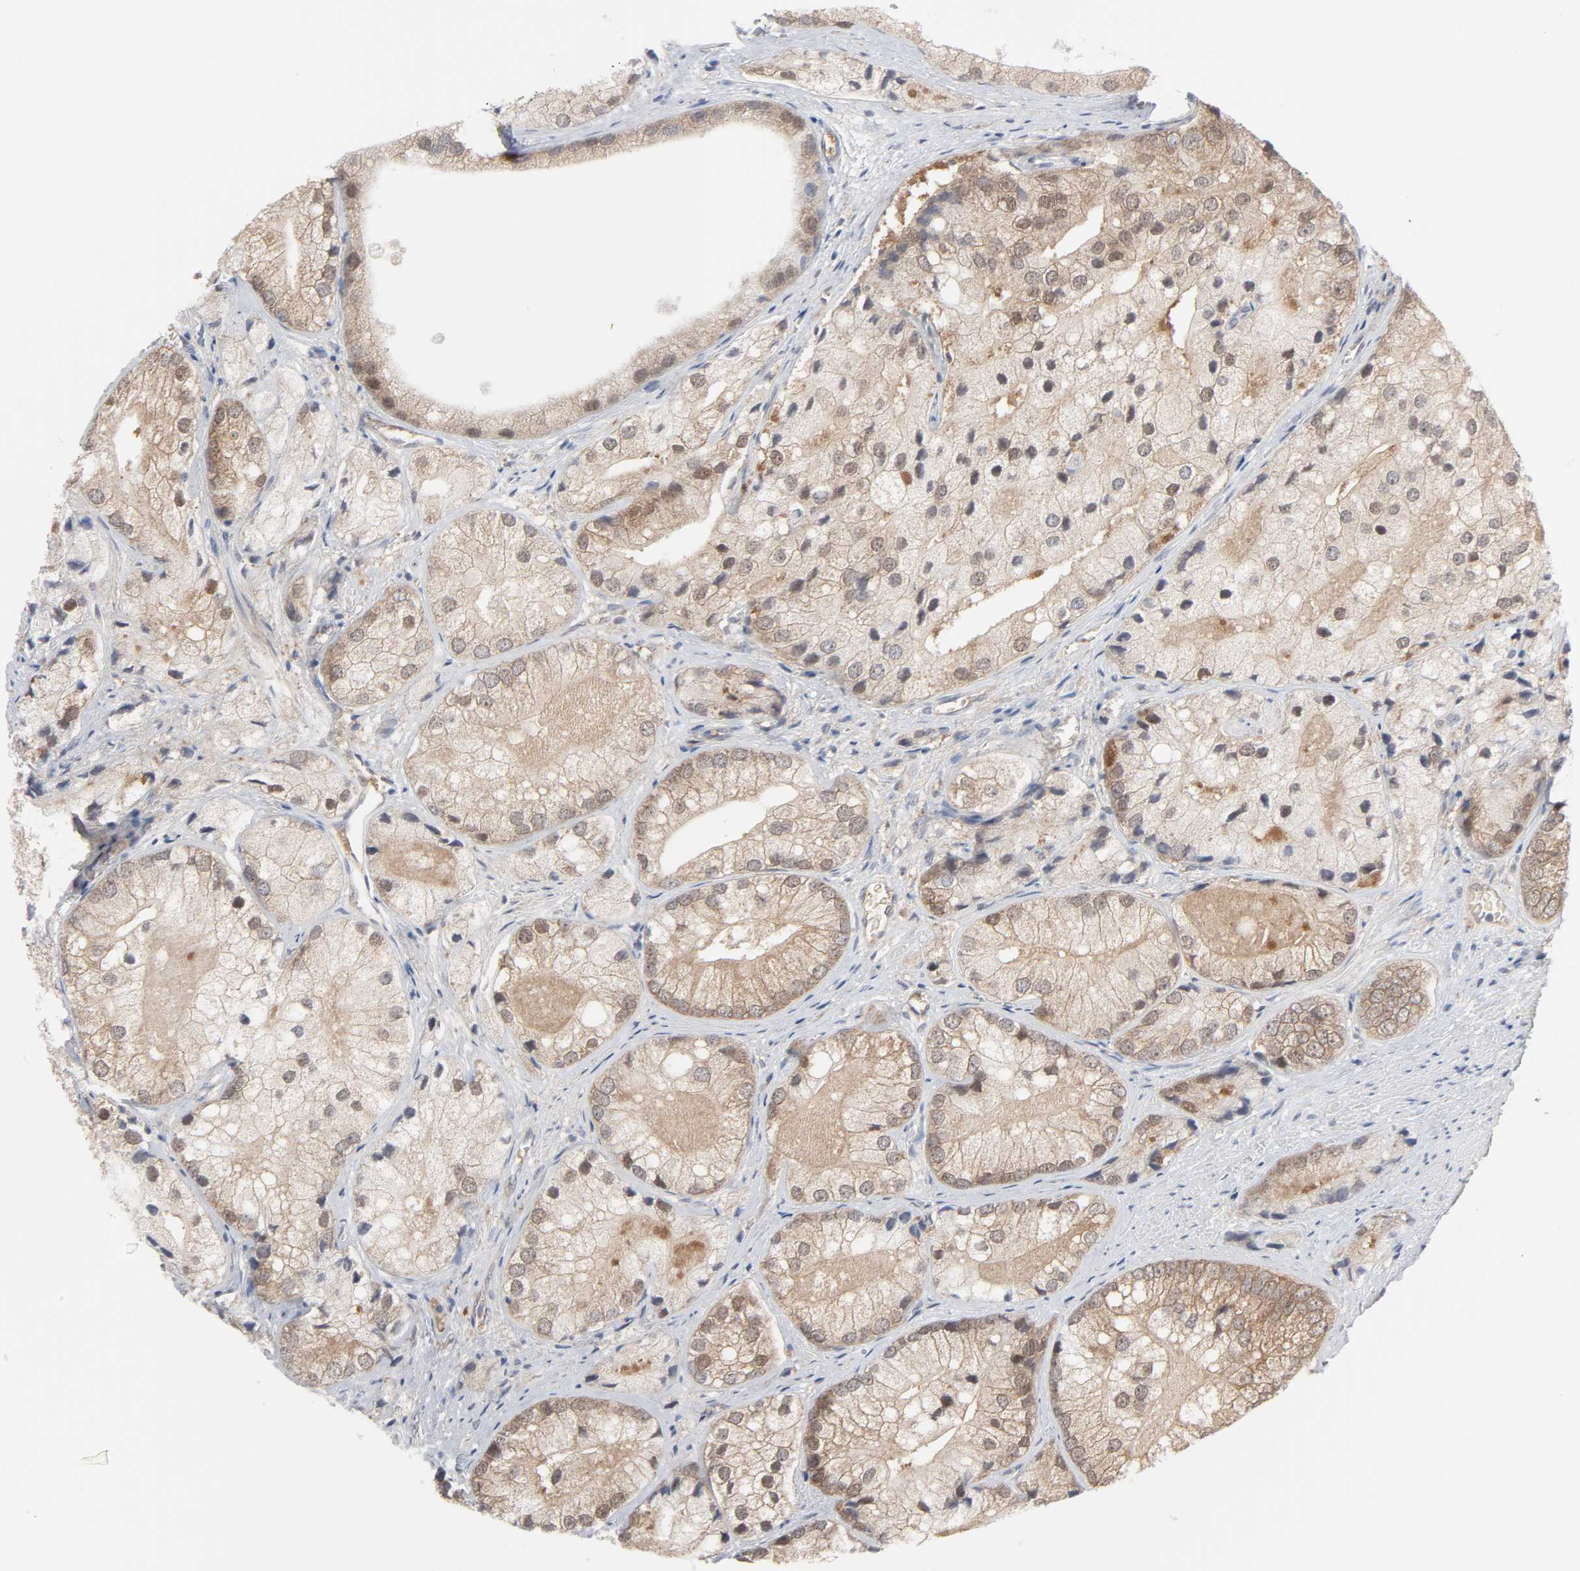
{"staining": {"intensity": "moderate", "quantity": ">75%", "location": "cytoplasmic/membranous,nuclear"}, "tissue": "prostate cancer", "cell_type": "Tumor cells", "image_type": "cancer", "snomed": [{"axis": "morphology", "description": "Adenocarcinoma, Low grade"}, {"axis": "topography", "description": "Prostate"}], "caption": "Brown immunohistochemical staining in prostate cancer shows moderate cytoplasmic/membranous and nuclear staining in approximately >75% of tumor cells.", "gene": "PRDX1", "patient": {"sex": "male", "age": 69}}